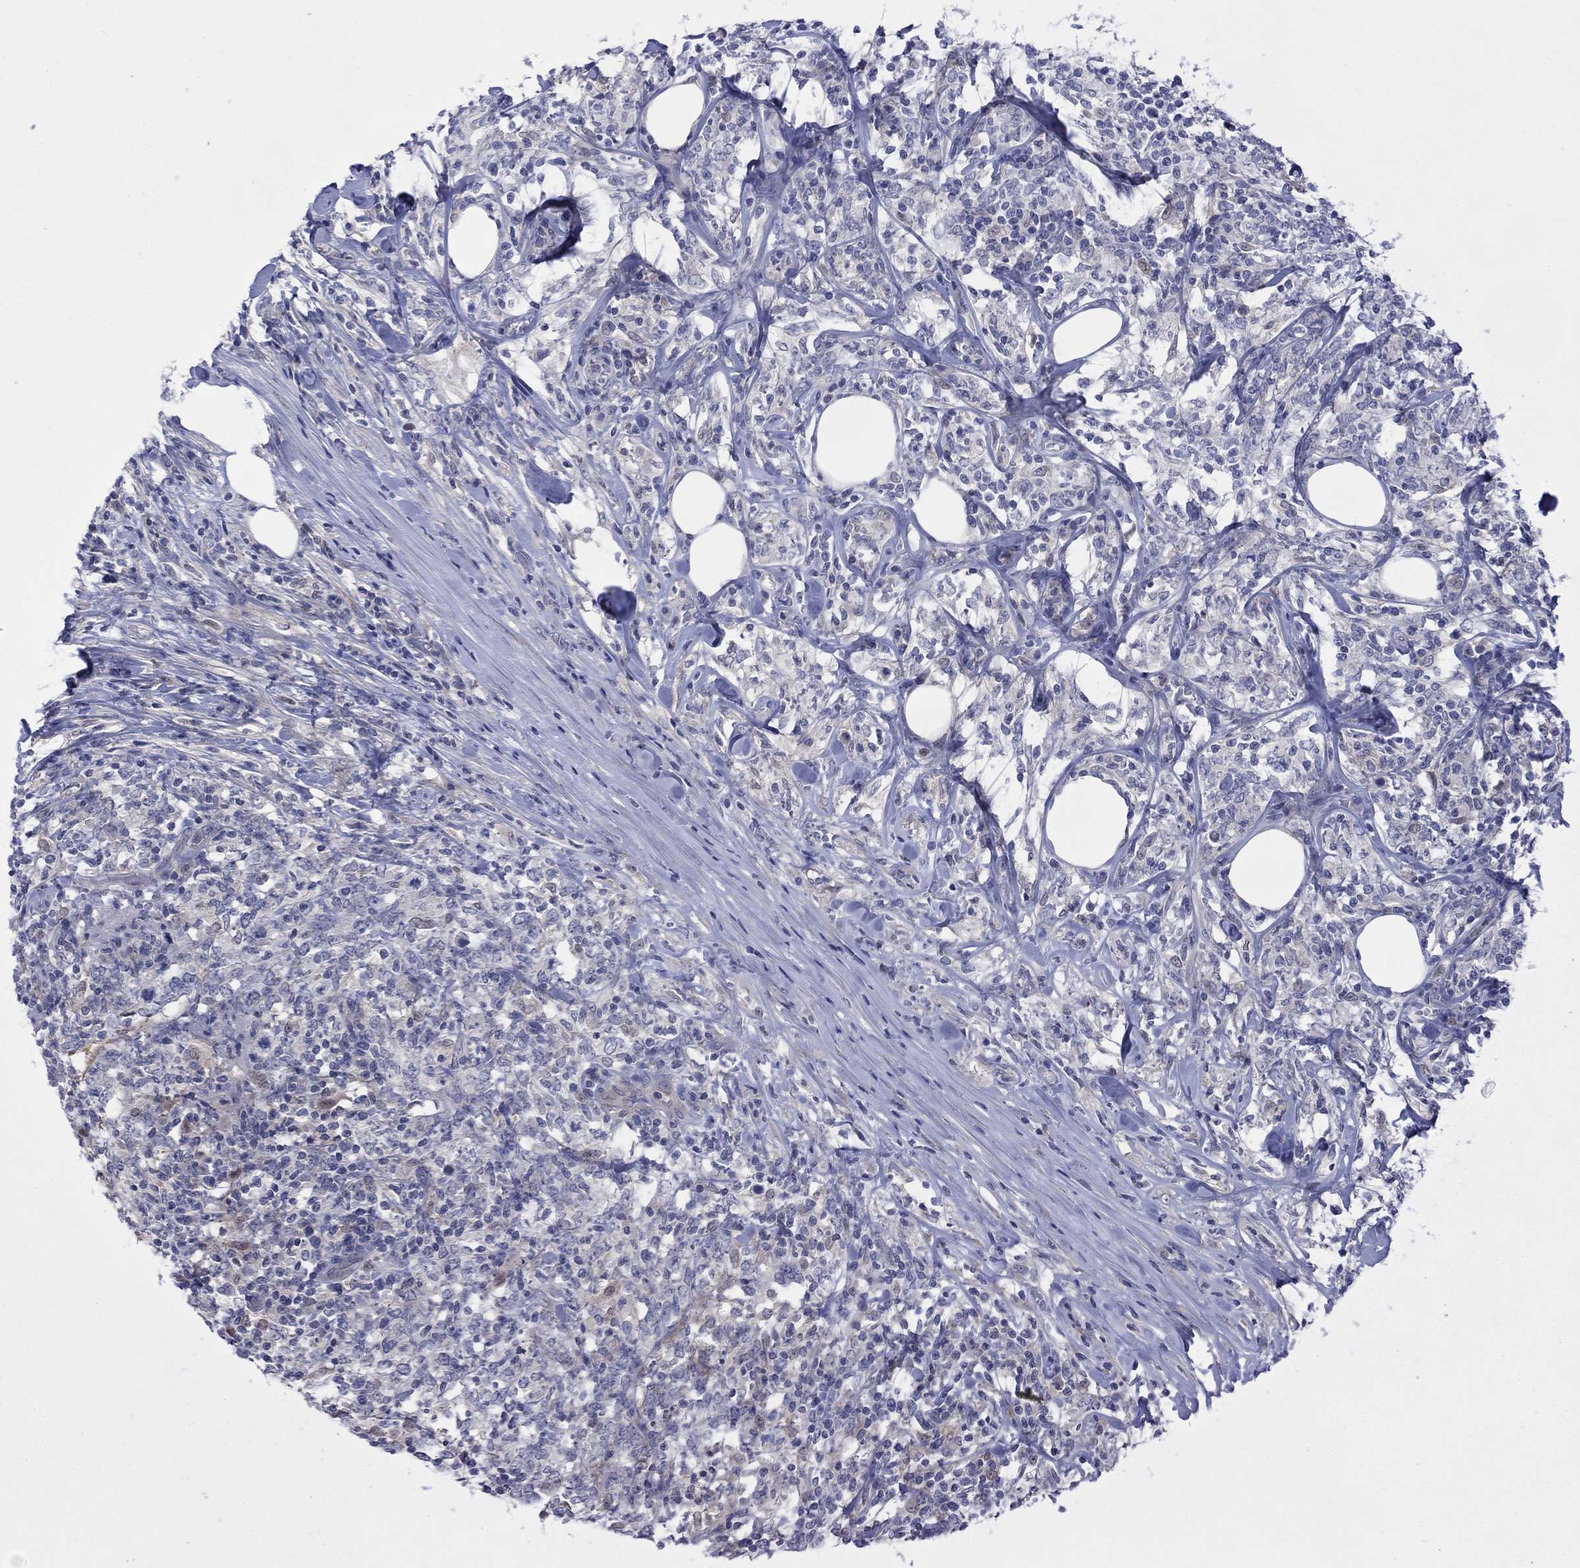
{"staining": {"intensity": "negative", "quantity": "none", "location": "none"}, "tissue": "lymphoma", "cell_type": "Tumor cells", "image_type": "cancer", "snomed": [{"axis": "morphology", "description": "Malignant lymphoma, non-Hodgkin's type, High grade"}, {"axis": "topography", "description": "Lymph node"}], "caption": "IHC histopathology image of human high-grade malignant lymphoma, non-Hodgkin's type stained for a protein (brown), which displays no positivity in tumor cells.", "gene": "CYP2B6", "patient": {"sex": "female", "age": 84}}